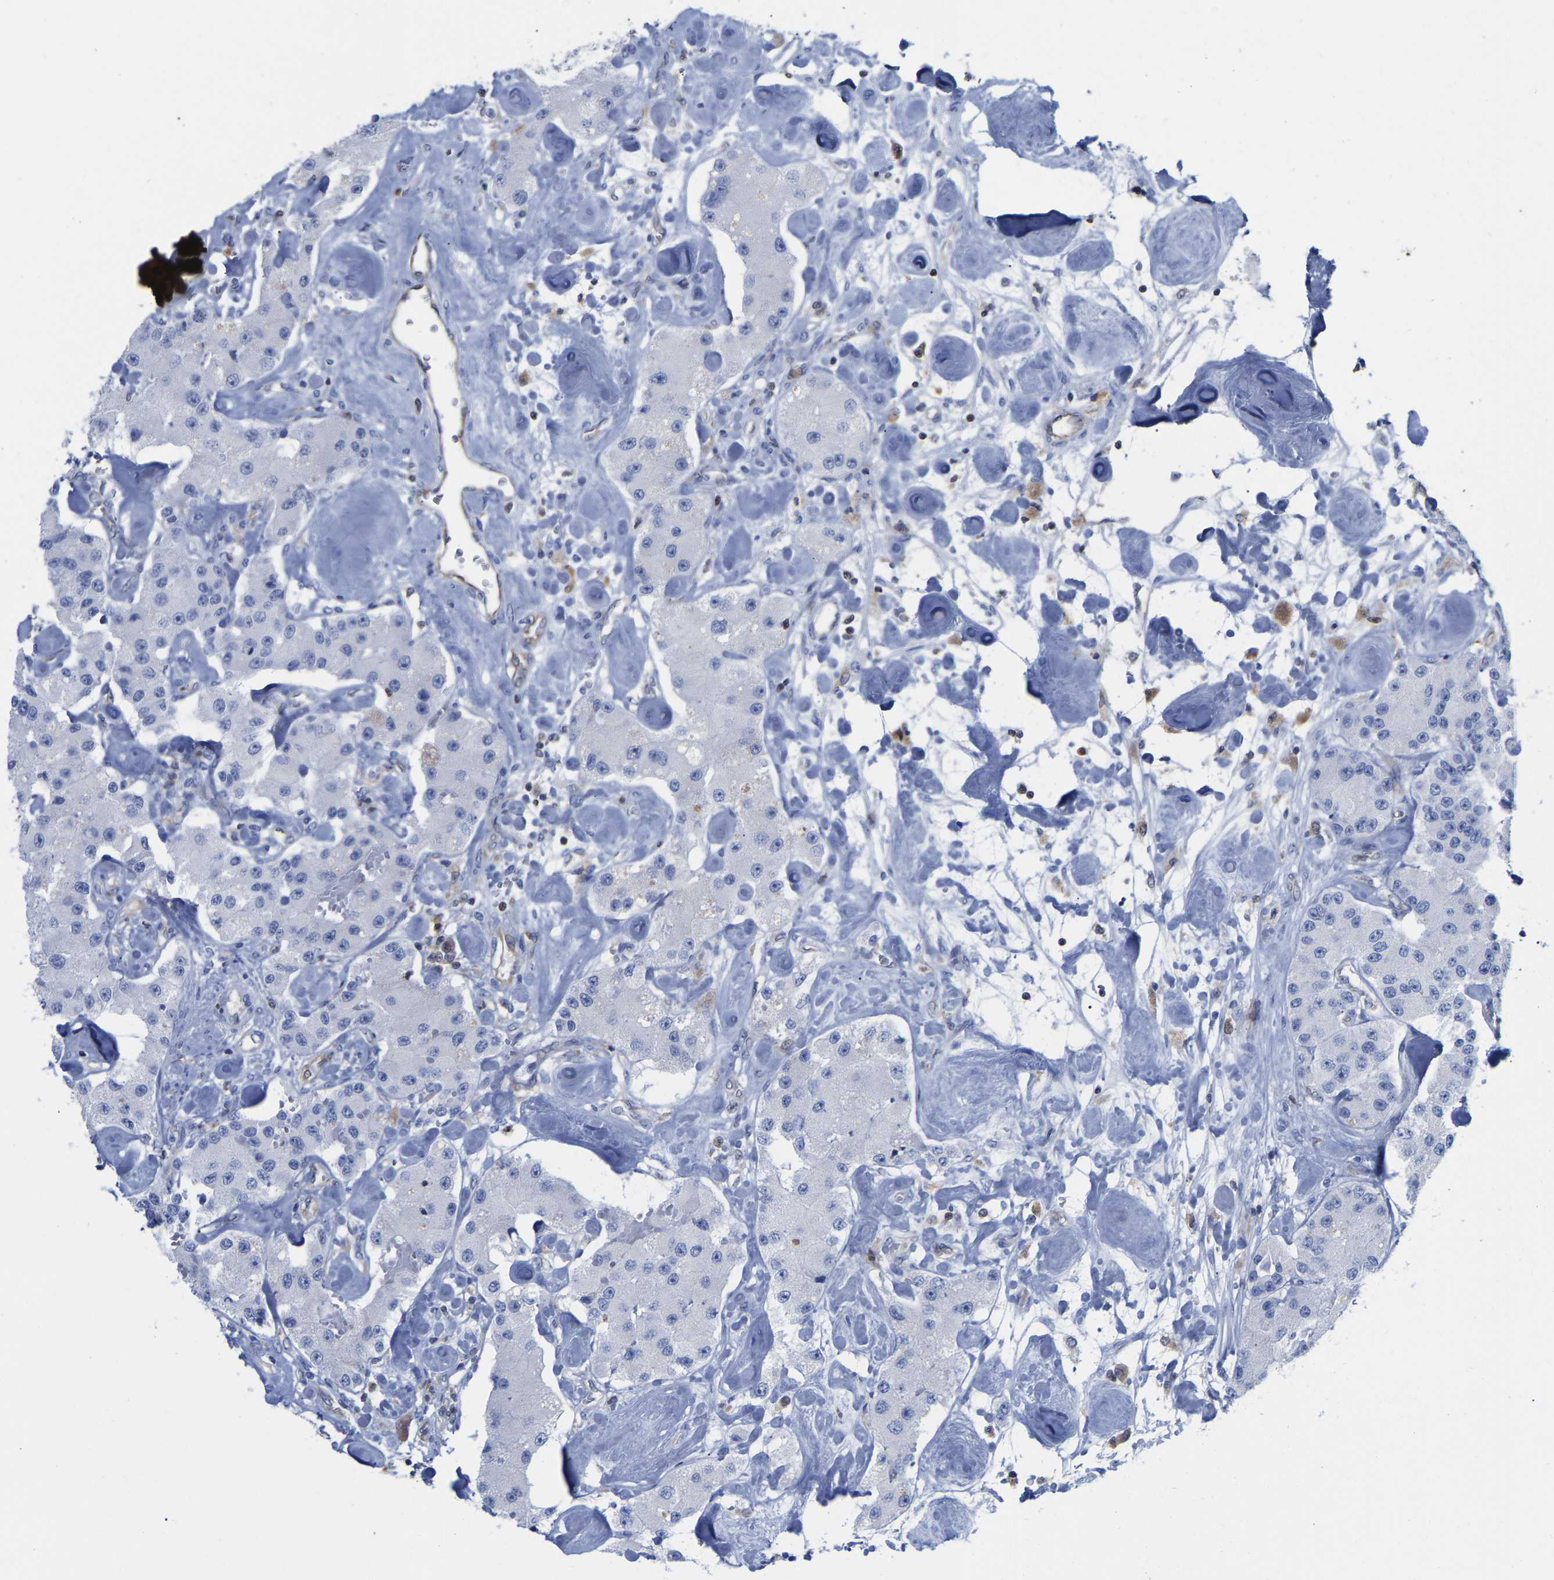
{"staining": {"intensity": "negative", "quantity": "none", "location": "none"}, "tissue": "carcinoid", "cell_type": "Tumor cells", "image_type": "cancer", "snomed": [{"axis": "morphology", "description": "Carcinoid, malignant, NOS"}, {"axis": "topography", "description": "Pancreas"}], "caption": "This is a image of immunohistochemistry (IHC) staining of carcinoid, which shows no positivity in tumor cells.", "gene": "GIMAP4", "patient": {"sex": "male", "age": 41}}